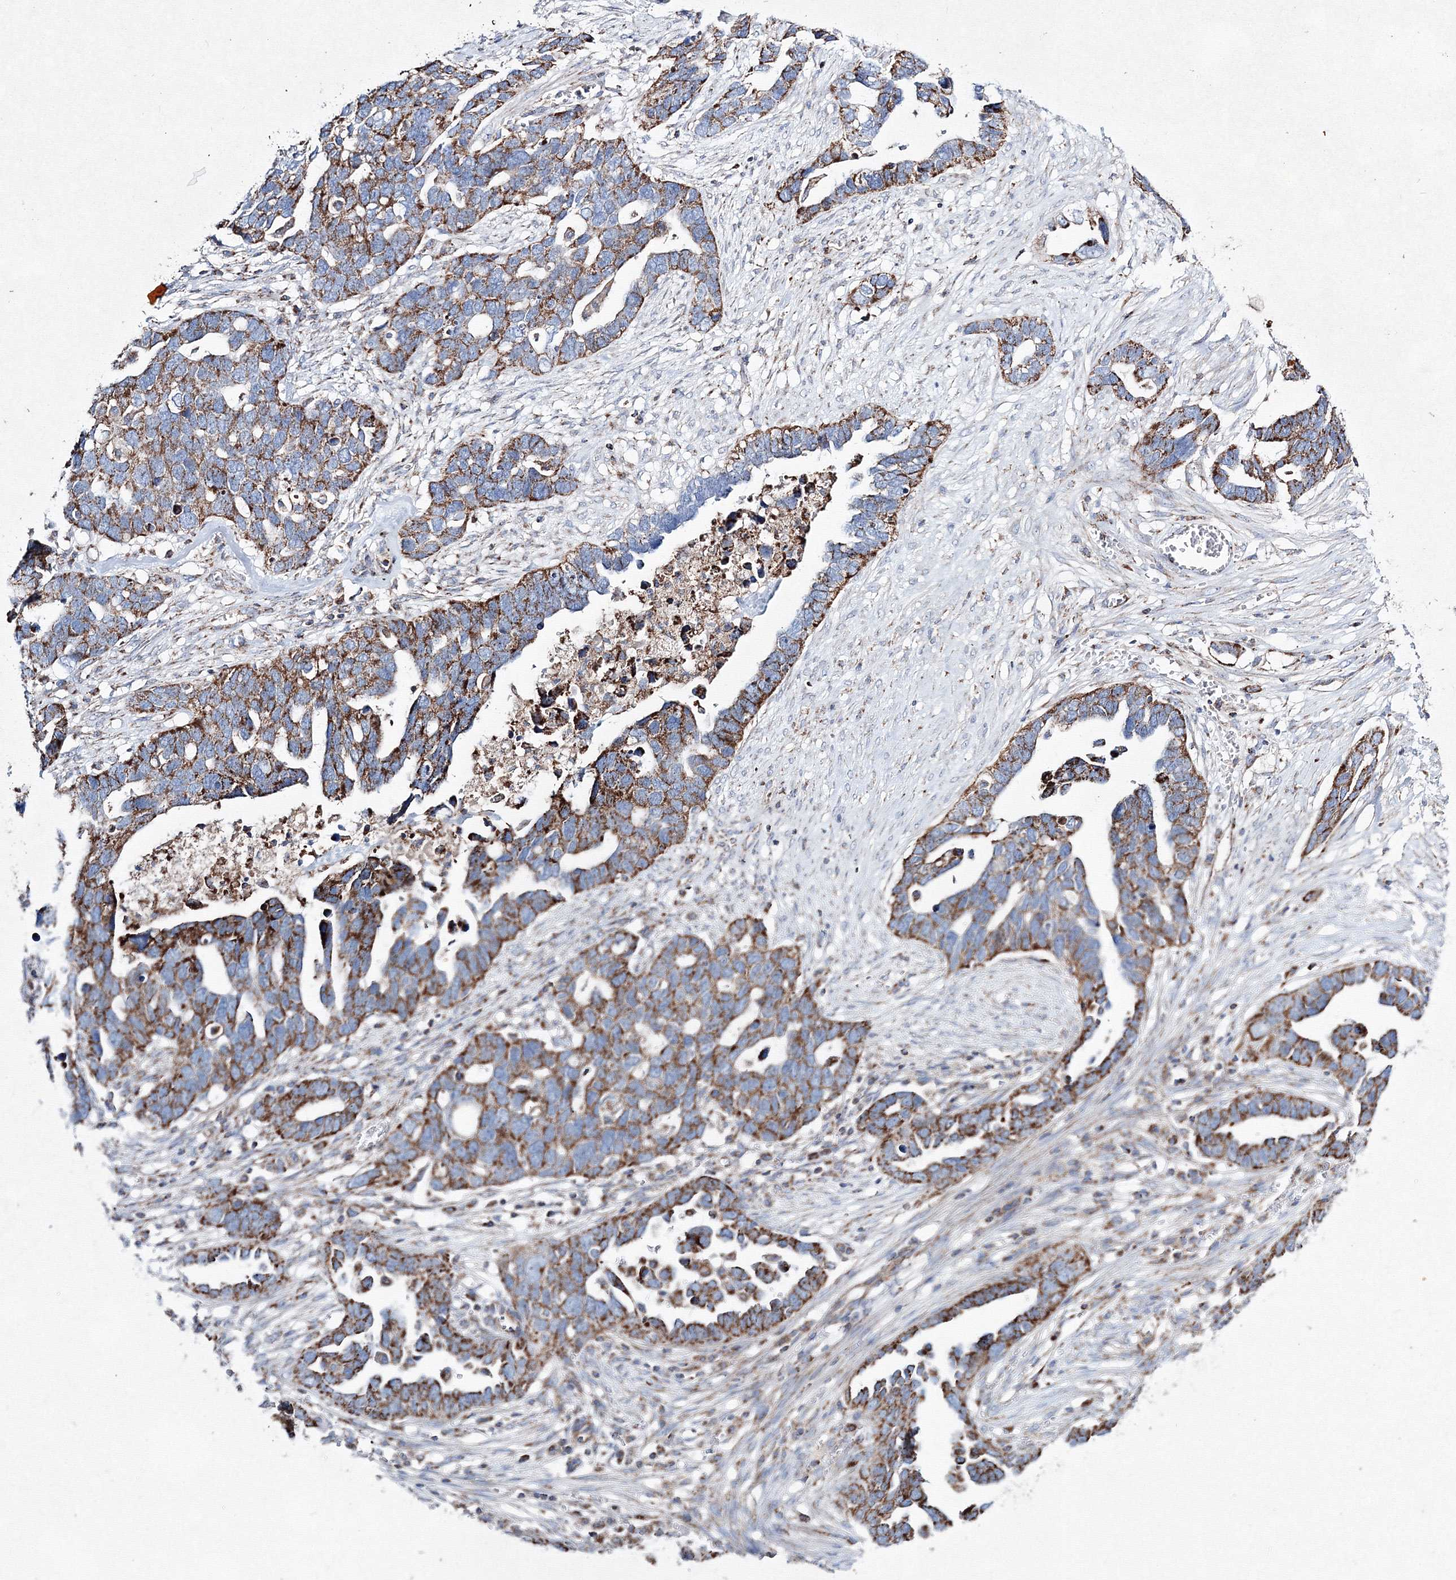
{"staining": {"intensity": "moderate", "quantity": ">75%", "location": "cytoplasmic/membranous"}, "tissue": "ovarian cancer", "cell_type": "Tumor cells", "image_type": "cancer", "snomed": [{"axis": "morphology", "description": "Cystadenocarcinoma, serous, NOS"}, {"axis": "topography", "description": "Ovary"}], "caption": "The micrograph reveals a brown stain indicating the presence of a protein in the cytoplasmic/membranous of tumor cells in ovarian cancer (serous cystadenocarcinoma).", "gene": "IGSF9", "patient": {"sex": "female", "age": 54}}